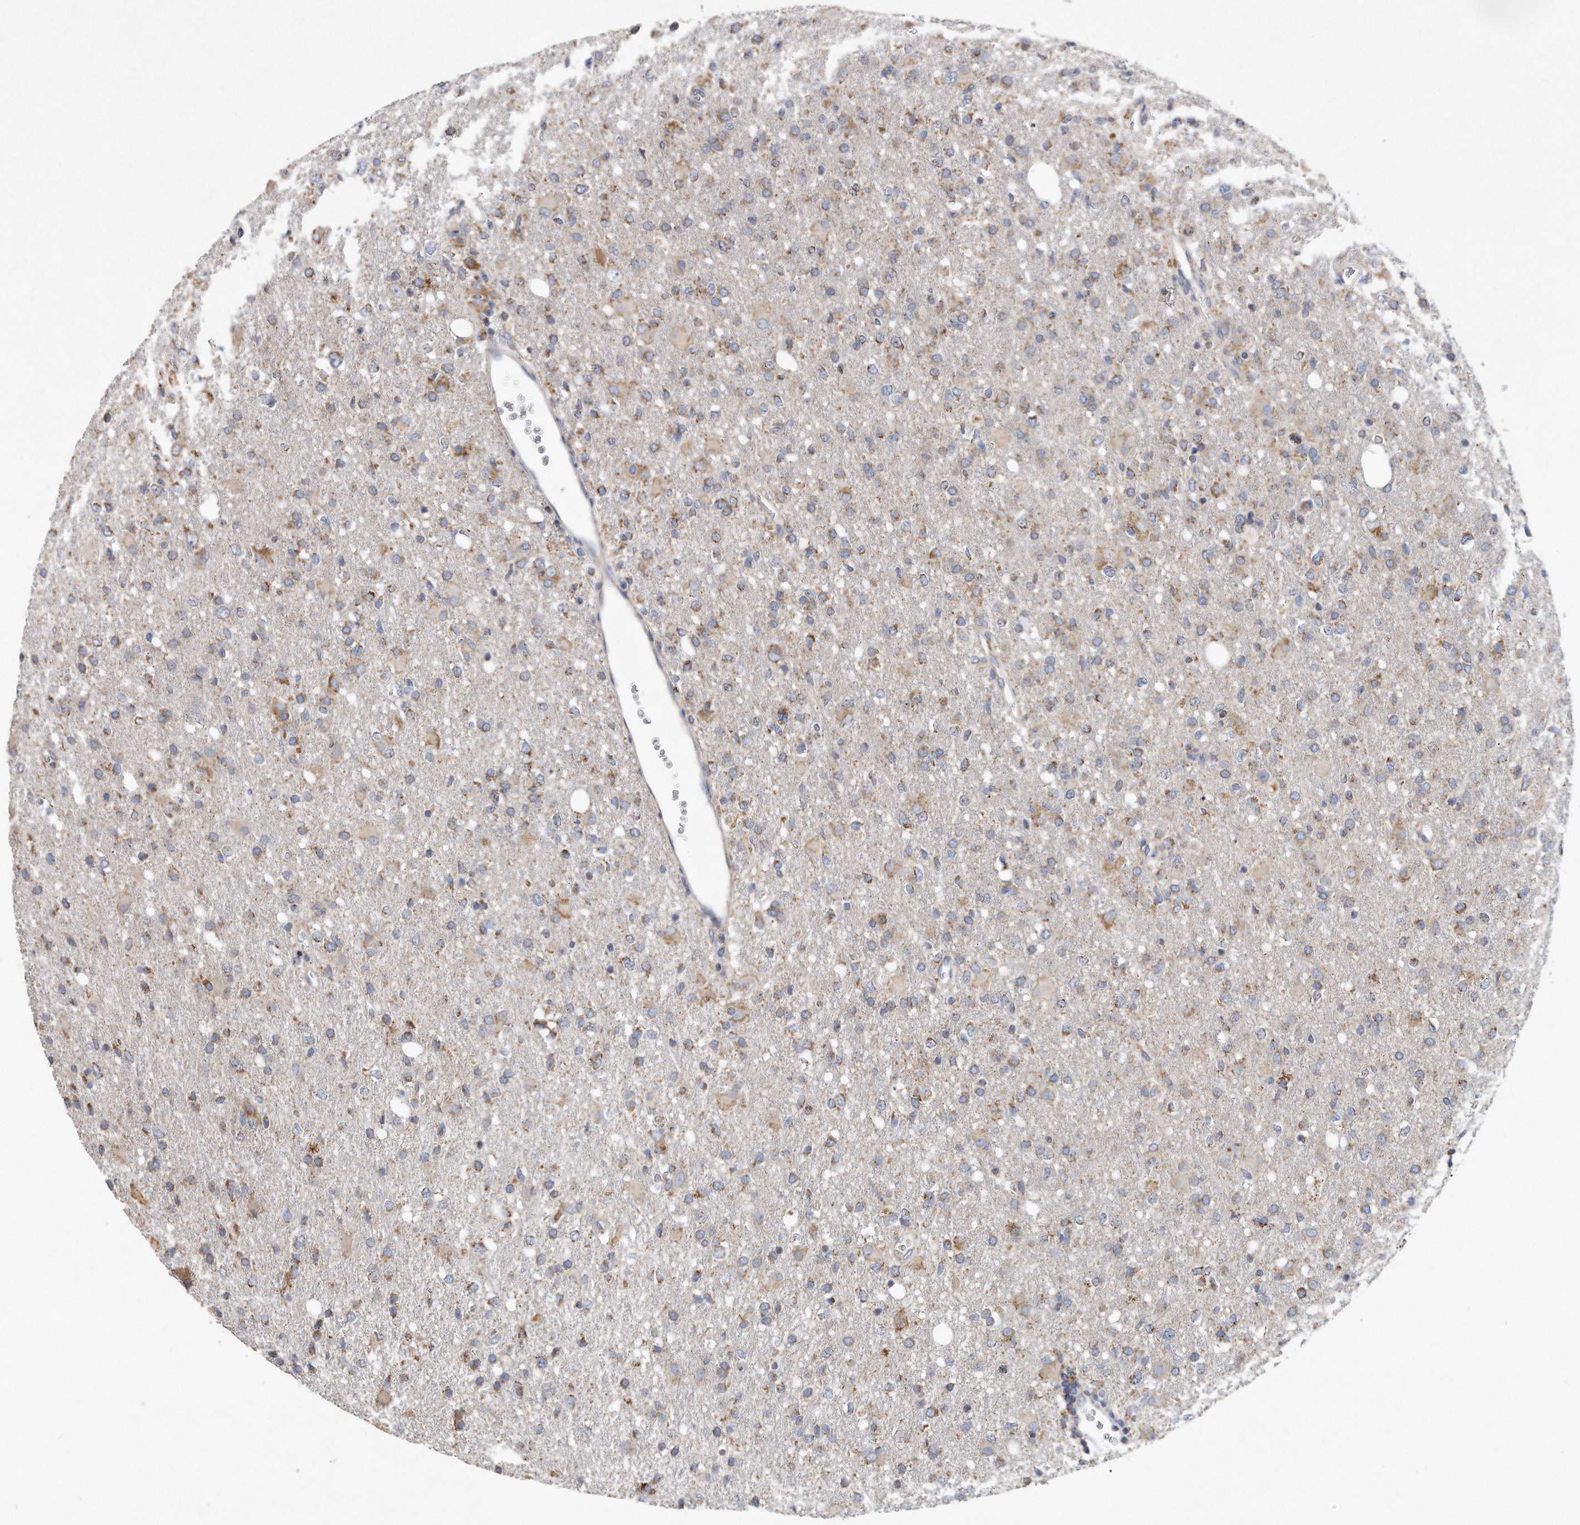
{"staining": {"intensity": "weak", "quantity": "25%-75%", "location": "cytoplasmic/membranous"}, "tissue": "glioma", "cell_type": "Tumor cells", "image_type": "cancer", "snomed": [{"axis": "morphology", "description": "Glioma, malignant, High grade"}, {"axis": "topography", "description": "Brain"}], "caption": "Immunohistochemical staining of glioma reveals low levels of weak cytoplasmic/membranous positivity in approximately 25%-75% of tumor cells. (DAB = brown stain, brightfield microscopy at high magnification).", "gene": "PPP5C", "patient": {"sex": "female", "age": 57}}